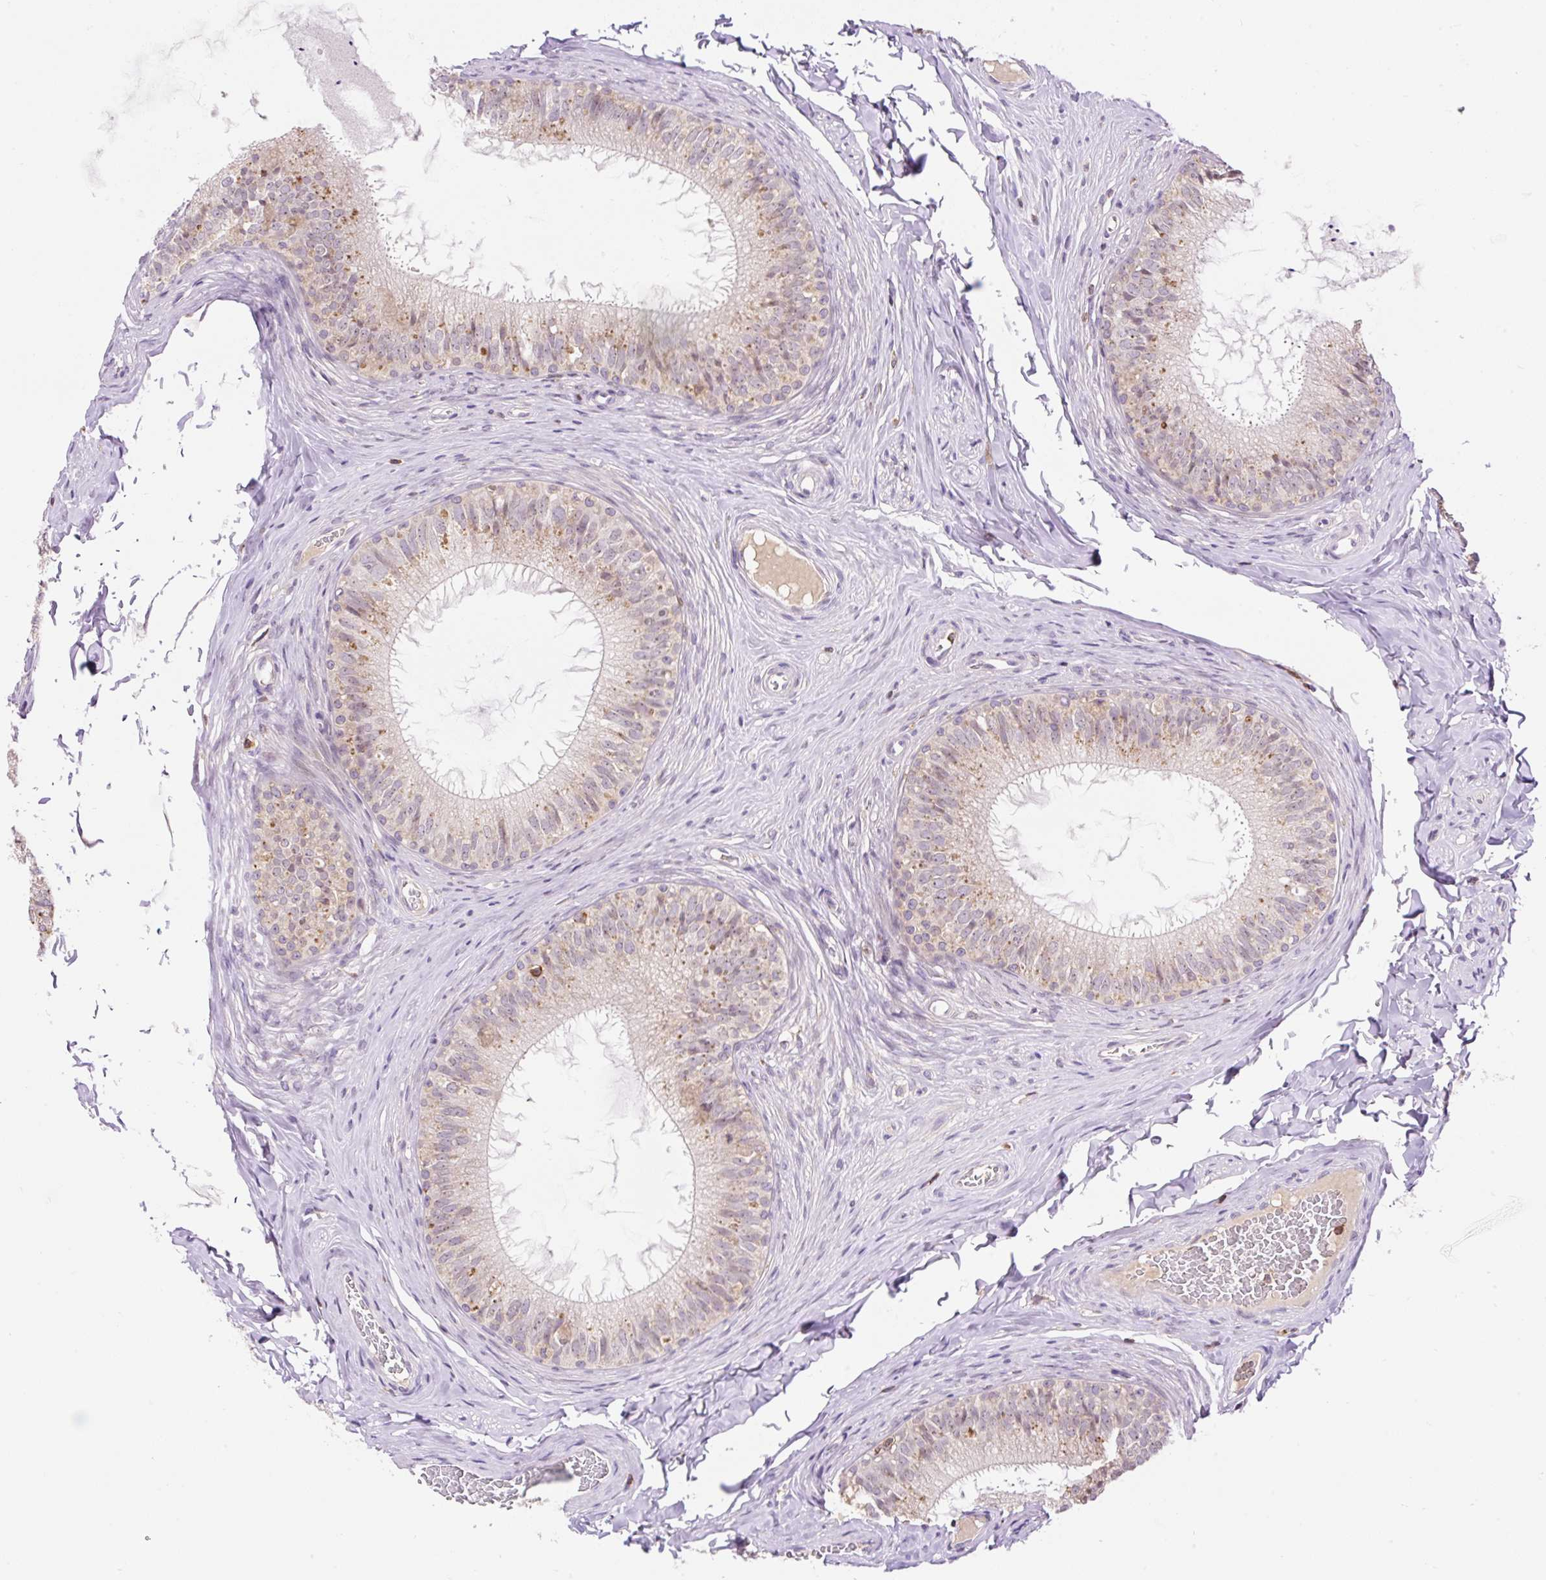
{"staining": {"intensity": "moderate", "quantity": "<25%", "location": "cytoplasmic/membranous"}, "tissue": "epididymis", "cell_type": "Glandular cells", "image_type": "normal", "snomed": [{"axis": "morphology", "description": "Normal tissue, NOS"}, {"axis": "topography", "description": "Epididymis"}], "caption": "Protein analysis of benign epididymis displays moderate cytoplasmic/membranous staining in approximately <25% of glandular cells. Using DAB (3,3'-diaminobenzidine) (brown) and hematoxylin (blue) stains, captured at high magnification using brightfield microscopy.", "gene": "CARD11", "patient": {"sex": "male", "age": 34}}